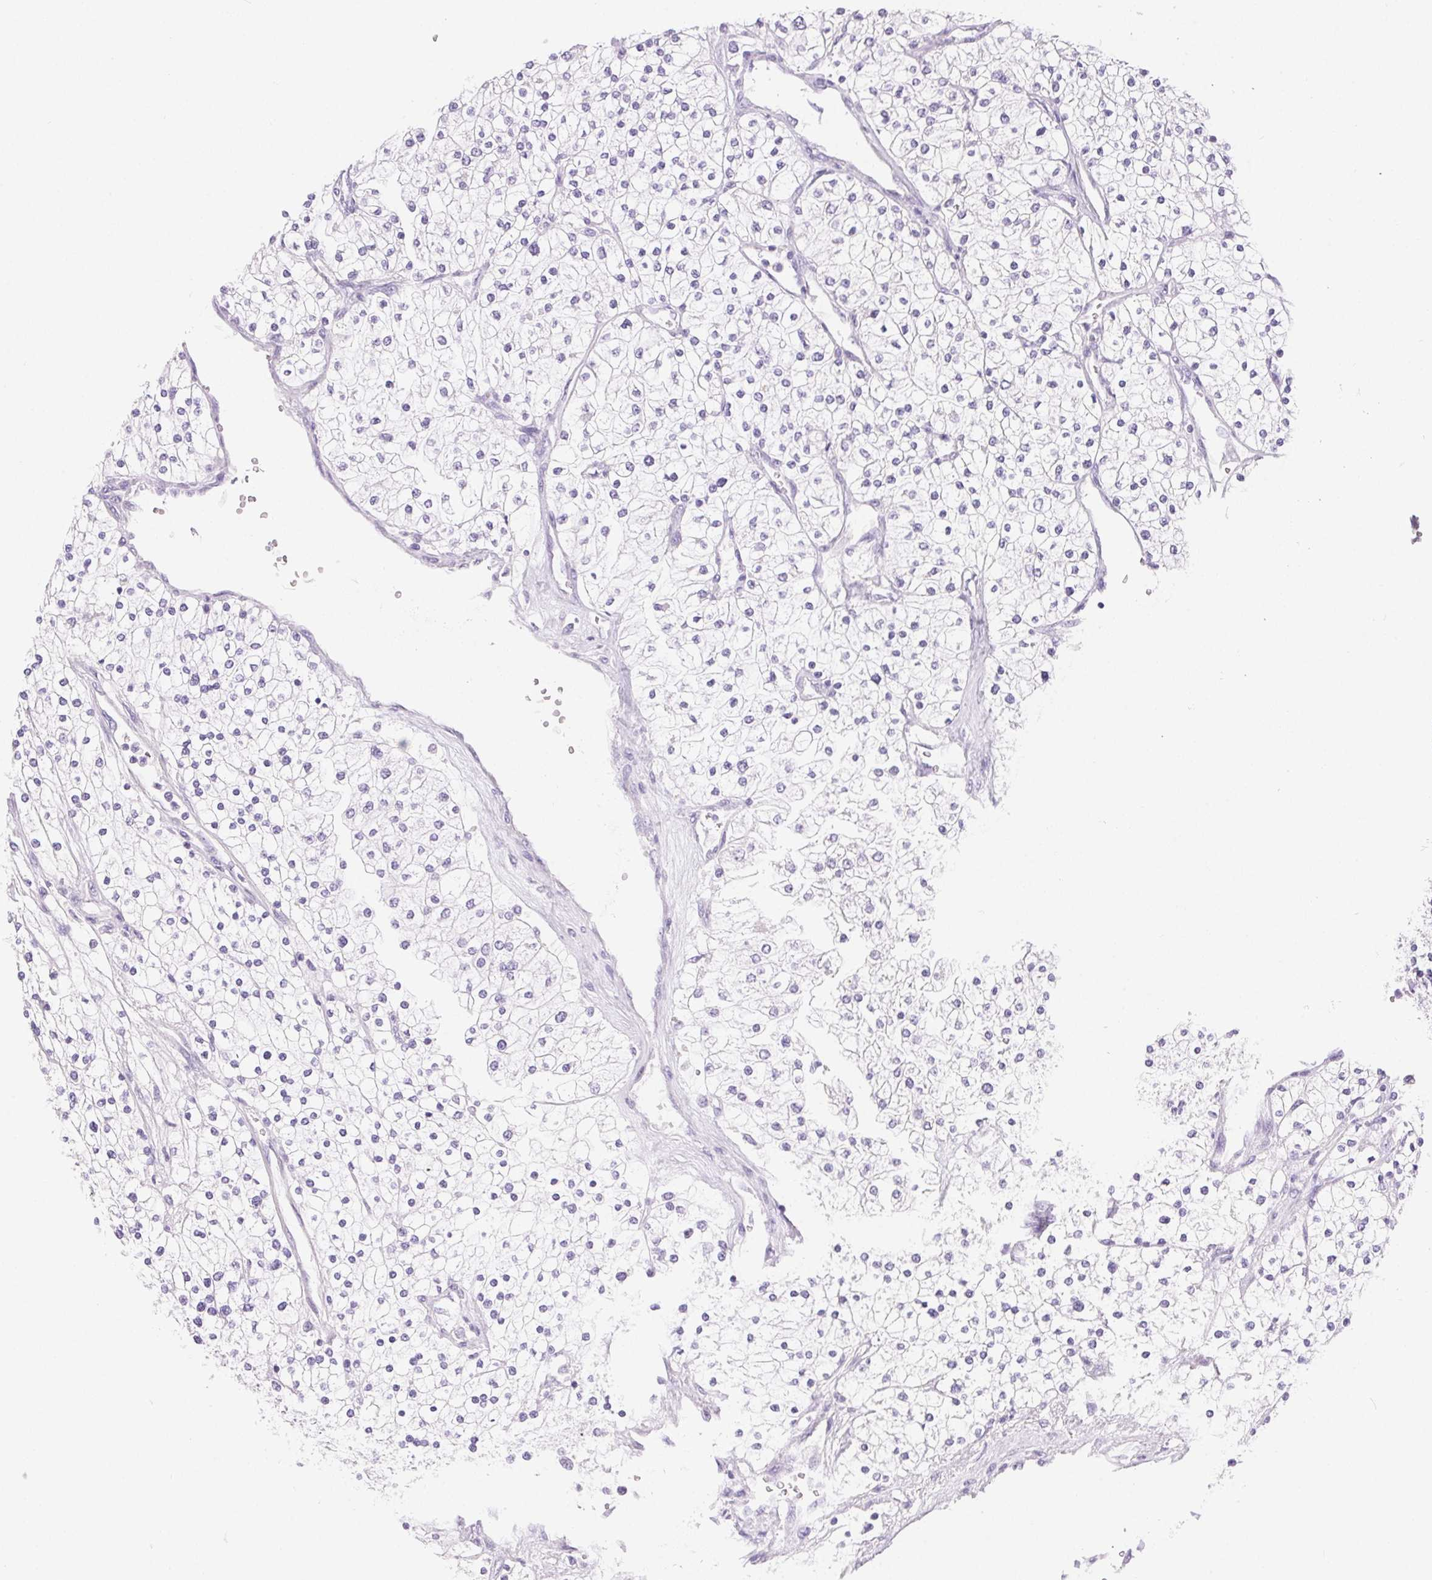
{"staining": {"intensity": "negative", "quantity": "none", "location": "none"}, "tissue": "renal cancer", "cell_type": "Tumor cells", "image_type": "cancer", "snomed": [{"axis": "morphology", "description": "Adenocarcinoma, NOS"}, {"axis": "topography", "description": "Kidney"}], "caption": "DAB immunohistochemical staining of human renal adenocarcinoma displays no significant expression in tumor cells.", "gene": "CLDN16", "patient": {"sex": "male", "age": 80}}